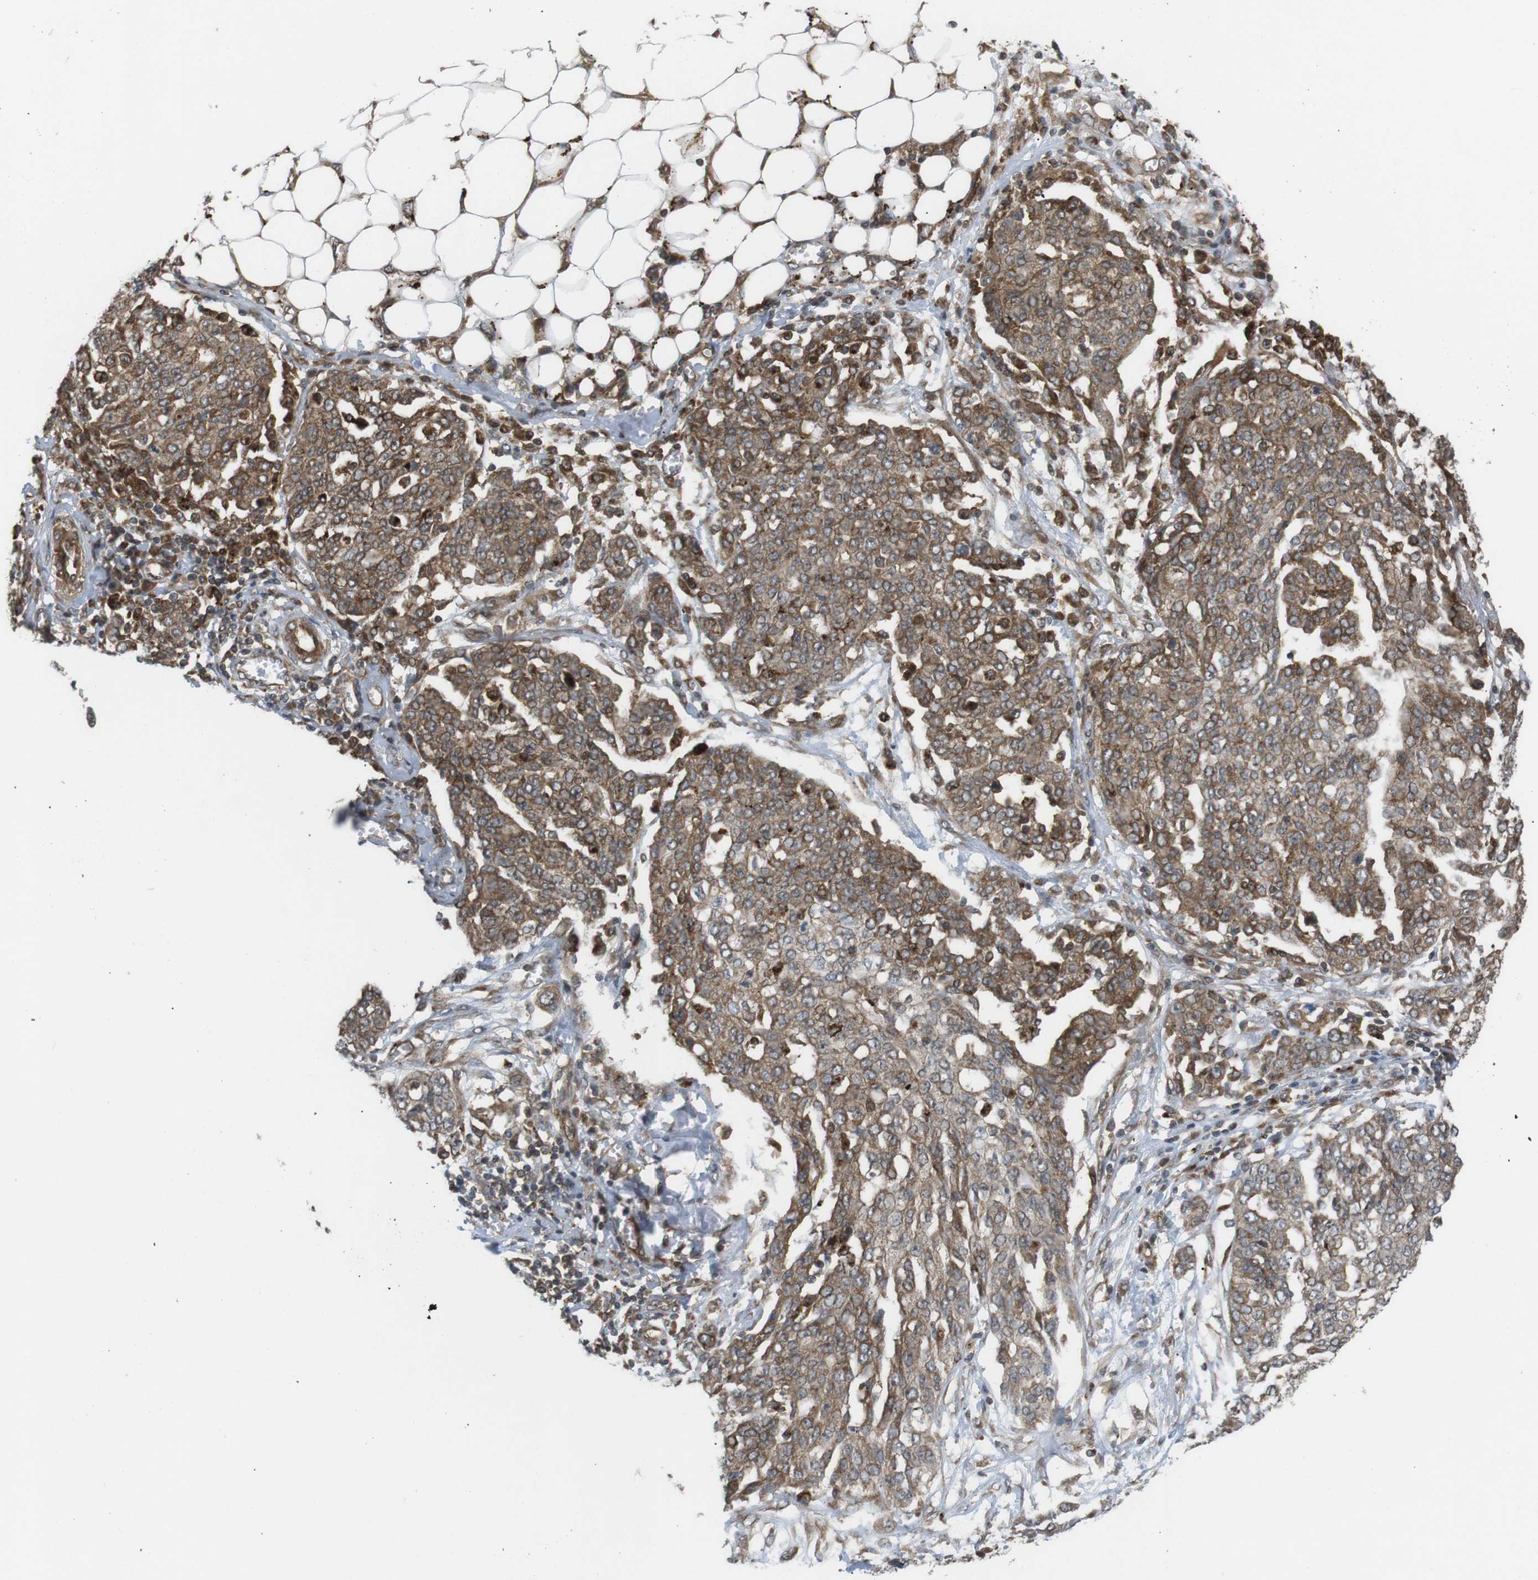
{"staining": {"intensity": "moderate", "quantity": ">75%", "location": "cytoplasmic/membranous"}, "tissue": "ovarian cancer", "cell_type": "Tumor cells", "image_type": "cancer", "snomed": [{"axis": "morphology", "description": "Cystadenocarcinoma, serous, NOS"}, {"axis": "topography", "description": "Soft tissue"}, {"axis": "topography", "description": "Ovary"}], "caption": "Ovarian cancer (serous cystadenocarcinoma) tissue reveals moderate cytoplasmic/membranous expression in approximately >75% of tumor cells", "gene": "KANK2", "patient": {"sex": "female", "age": 57}}